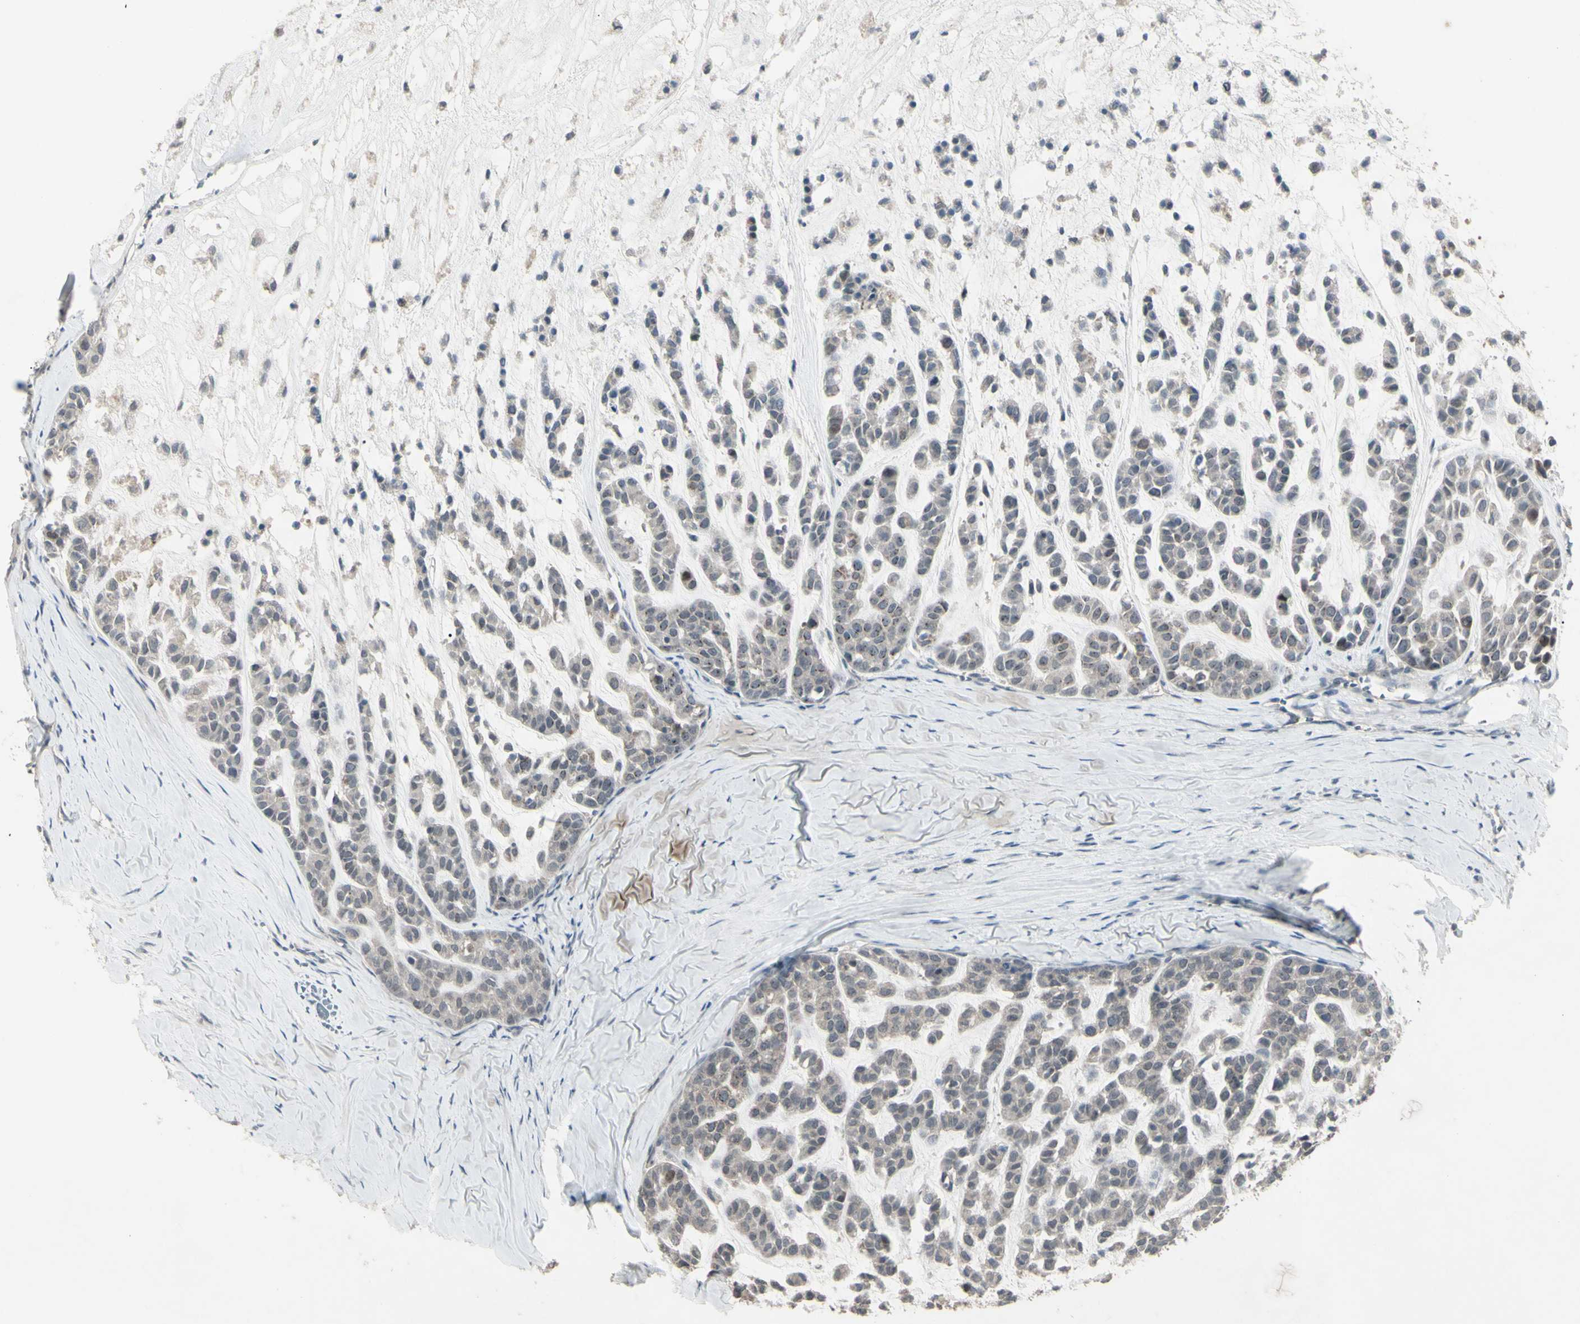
{"staining": {"intensity": "weak", "quantity": ">75%", "location": "cytoplasmic/membranous"}, "tissue": "head and neck cancer", "cell_type": "Tumor cells", "image_type": "cancer", "snomed": [{"axis": "morphology", "description": "Adenocarcinoma, NOS"}, {"axis": "morphology", "description": "Adenoma, NOS"}, {"axis": "topography", "description": "Head-Neck"}], "caption": "Immunohistochemistry (IHC) photomicrograph of neoplastic tissue: human head and neck cancer (adenoma) stained using immunohistochemistry (IHC) reveals low levels of weak protein expression localized specifically in the cytoplasmic/membranous of tumor cells, appearing as a cytoplasmic/membranous brown color.", "gene": "PIAS4", "patient": {"sex": "female", "age": 55}}